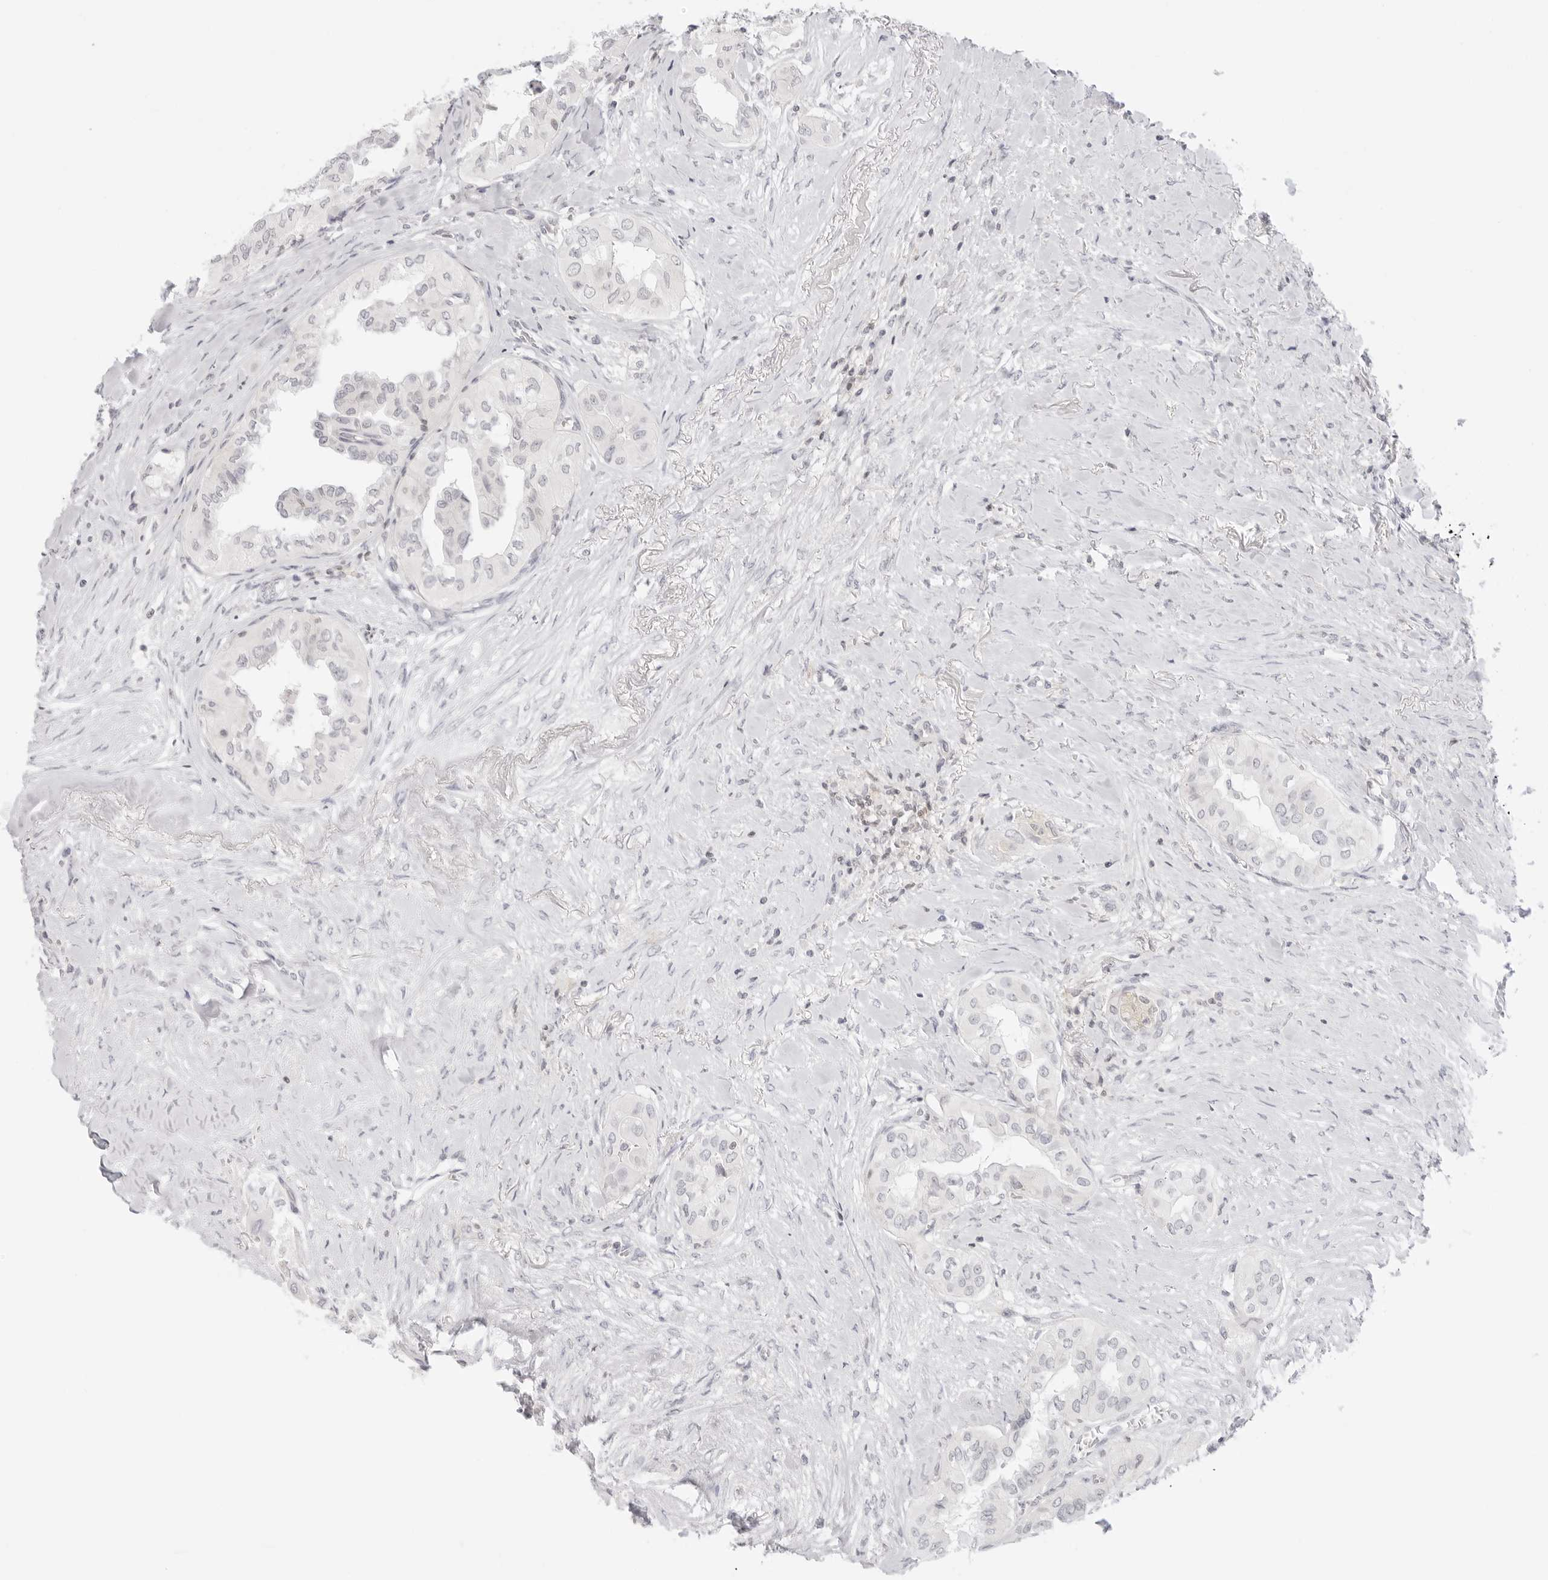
{"staining": {"intensity": "negative", "quantity": "none", "location": "none"}, "tissue": "thyroid cancer", "cell_type": "Tumor cells", "image_type": "cancer", "snomed": [{"axis": "morphology", "description": "Papillary adenocarcinoma, NOS"}, {"axis": "topography", "description": "Thyroid gland"}], "caption": "A high-resolution micrograph shows immunohistochemistry staining of thyroid papillary adenocarcinoma, which exhibits no significant positivity in tumor cells.", "gene": "TNFRSF14", "patient": {"sex": "female", "age": 59}}